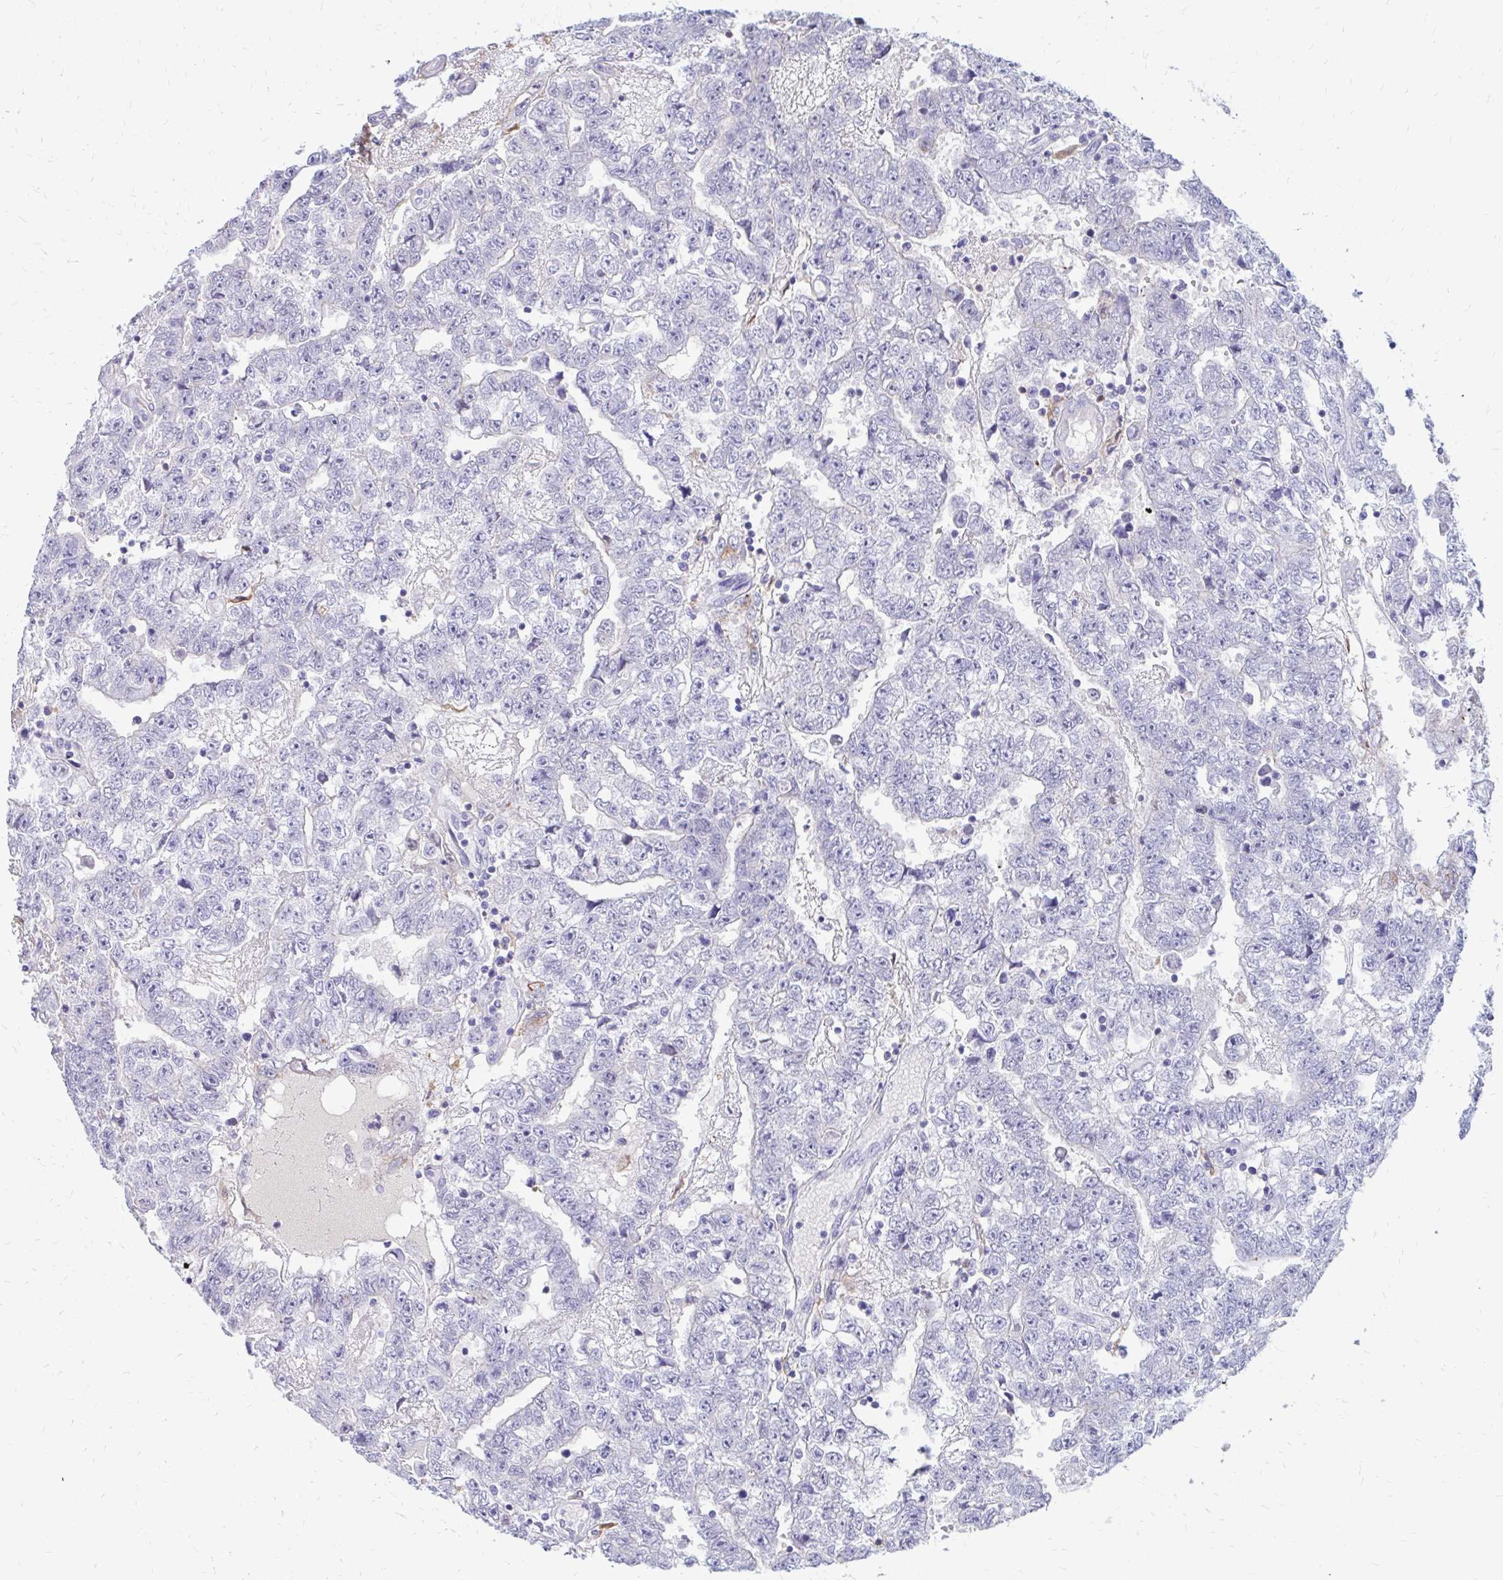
{"staining": {"intensity": "negative", "quantity": "none", "location": "none"}, "tissue": "testis cancer", "cell_type": "Tumor cells", "image_type": "cancer", "snomed": [{"axis": "morphology", "description": "Carcinoma, Embryonal, NOS"}, {"axis": "topography", "description": "Testis"}], "caption": "Embryonal carcinoma (testis) was stained to show a protein in brown. There is no significant staining in tumor cells. (DAB immunohistochemistry (IHC) visualized using brightfield microscopy, high magnification).", "gene": "IGSF5", "patient": {"sex": "male", "age": 25}}